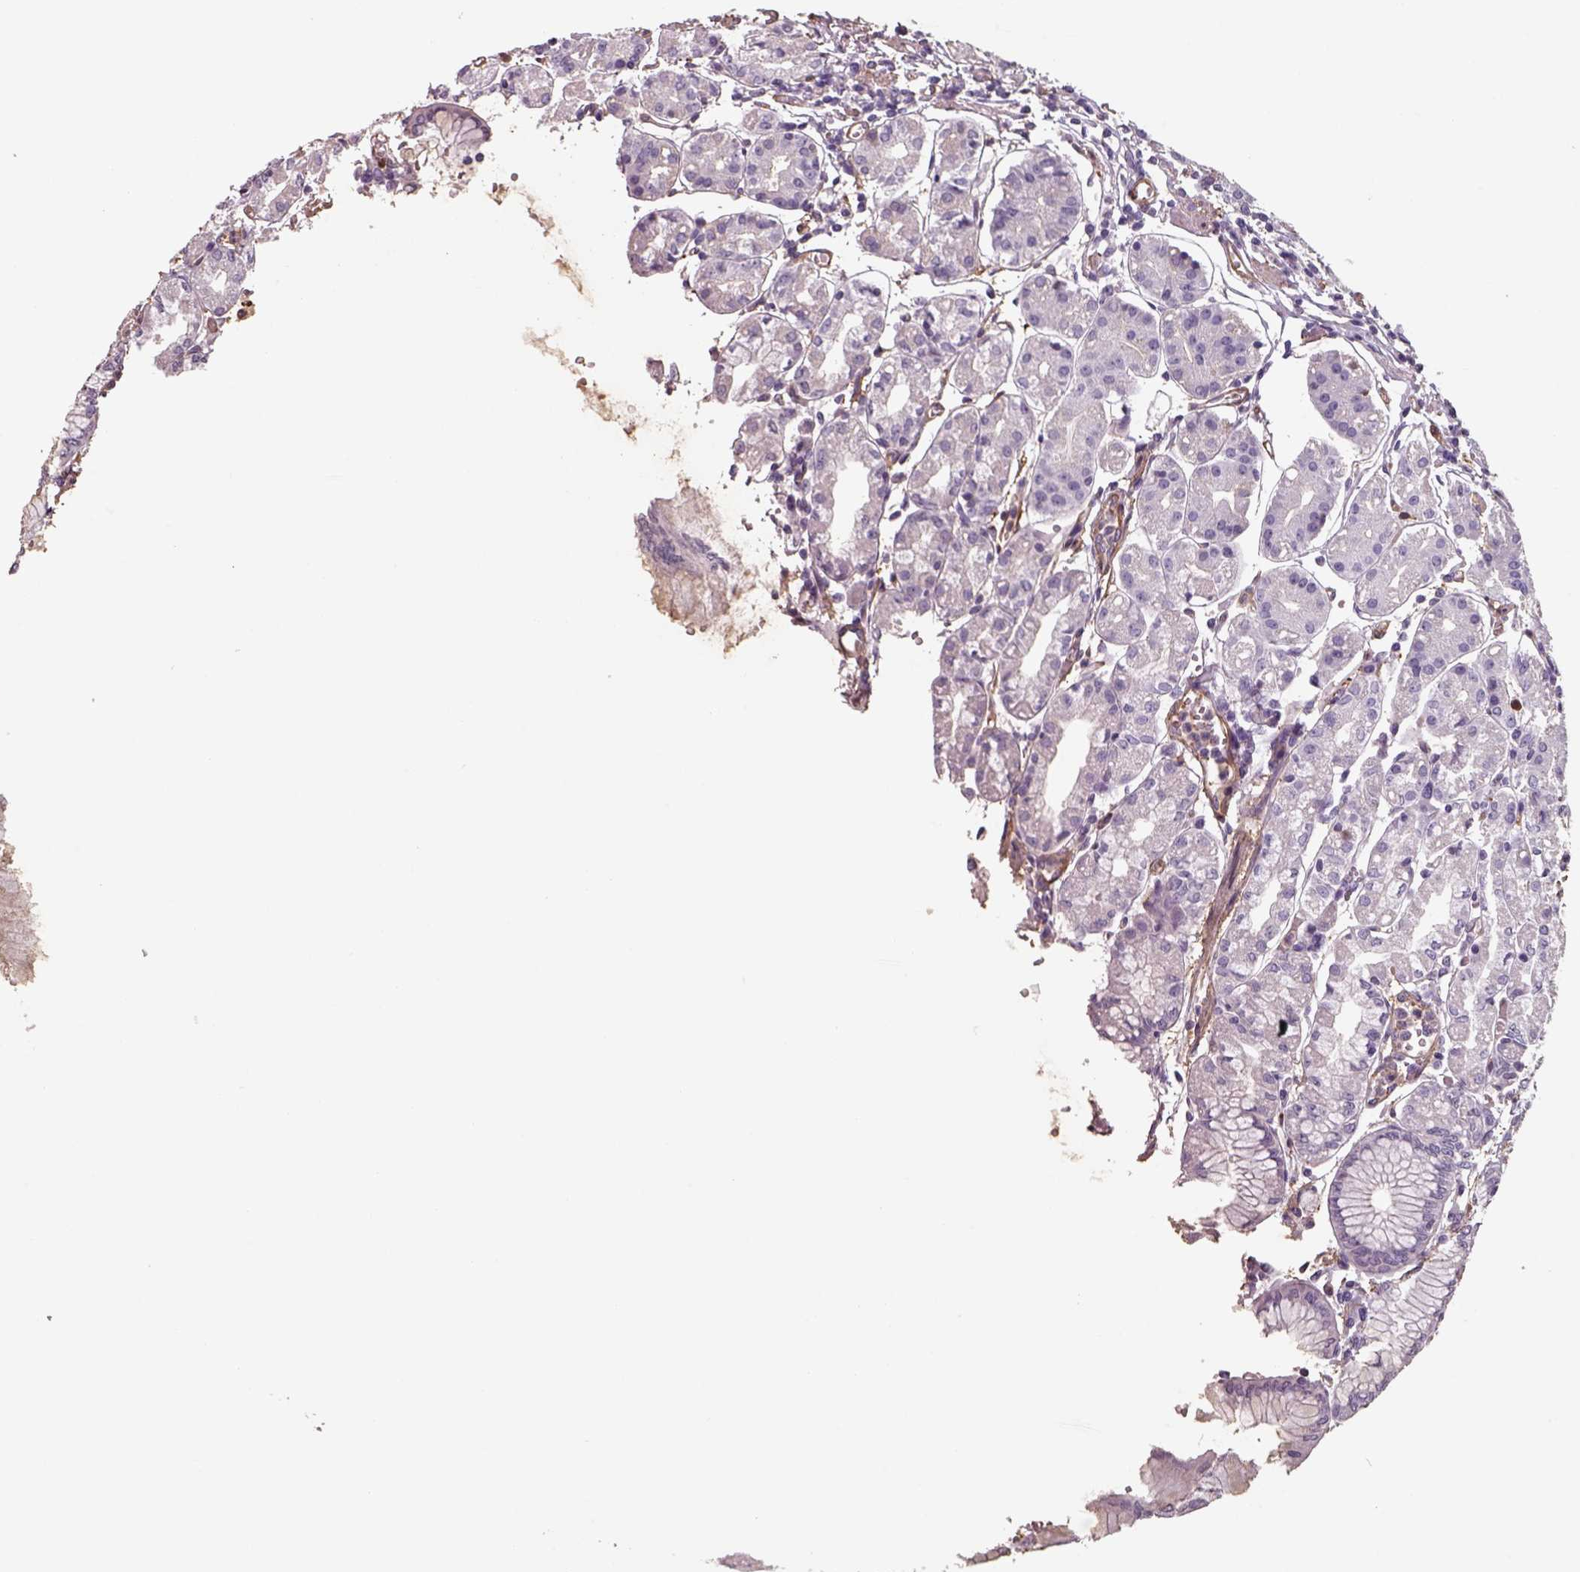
{"staining": {"intensity": "moderate", "quantity": "<25%", "location": "cytoplasmic/membranous"}, "tissue": "stomach", "cell_type": "Glandular cells", "image_type": "normal", "snomed": [{"axis": "morphology", "description": "Normal tissue, NOS"}, {"axis": "topography", "description": "Skeletal muscle"}, {"axis": "topography", "description": "Stomach"}], "caption": "Immunohistochemical staining of benign human stomach shows <25% levels of moderate cytoplasmic/membranous protein expression in approximately <25% of glandular cells.", "gene": "ISYNA1", "patient": {"sex": "female", "age": 57}}